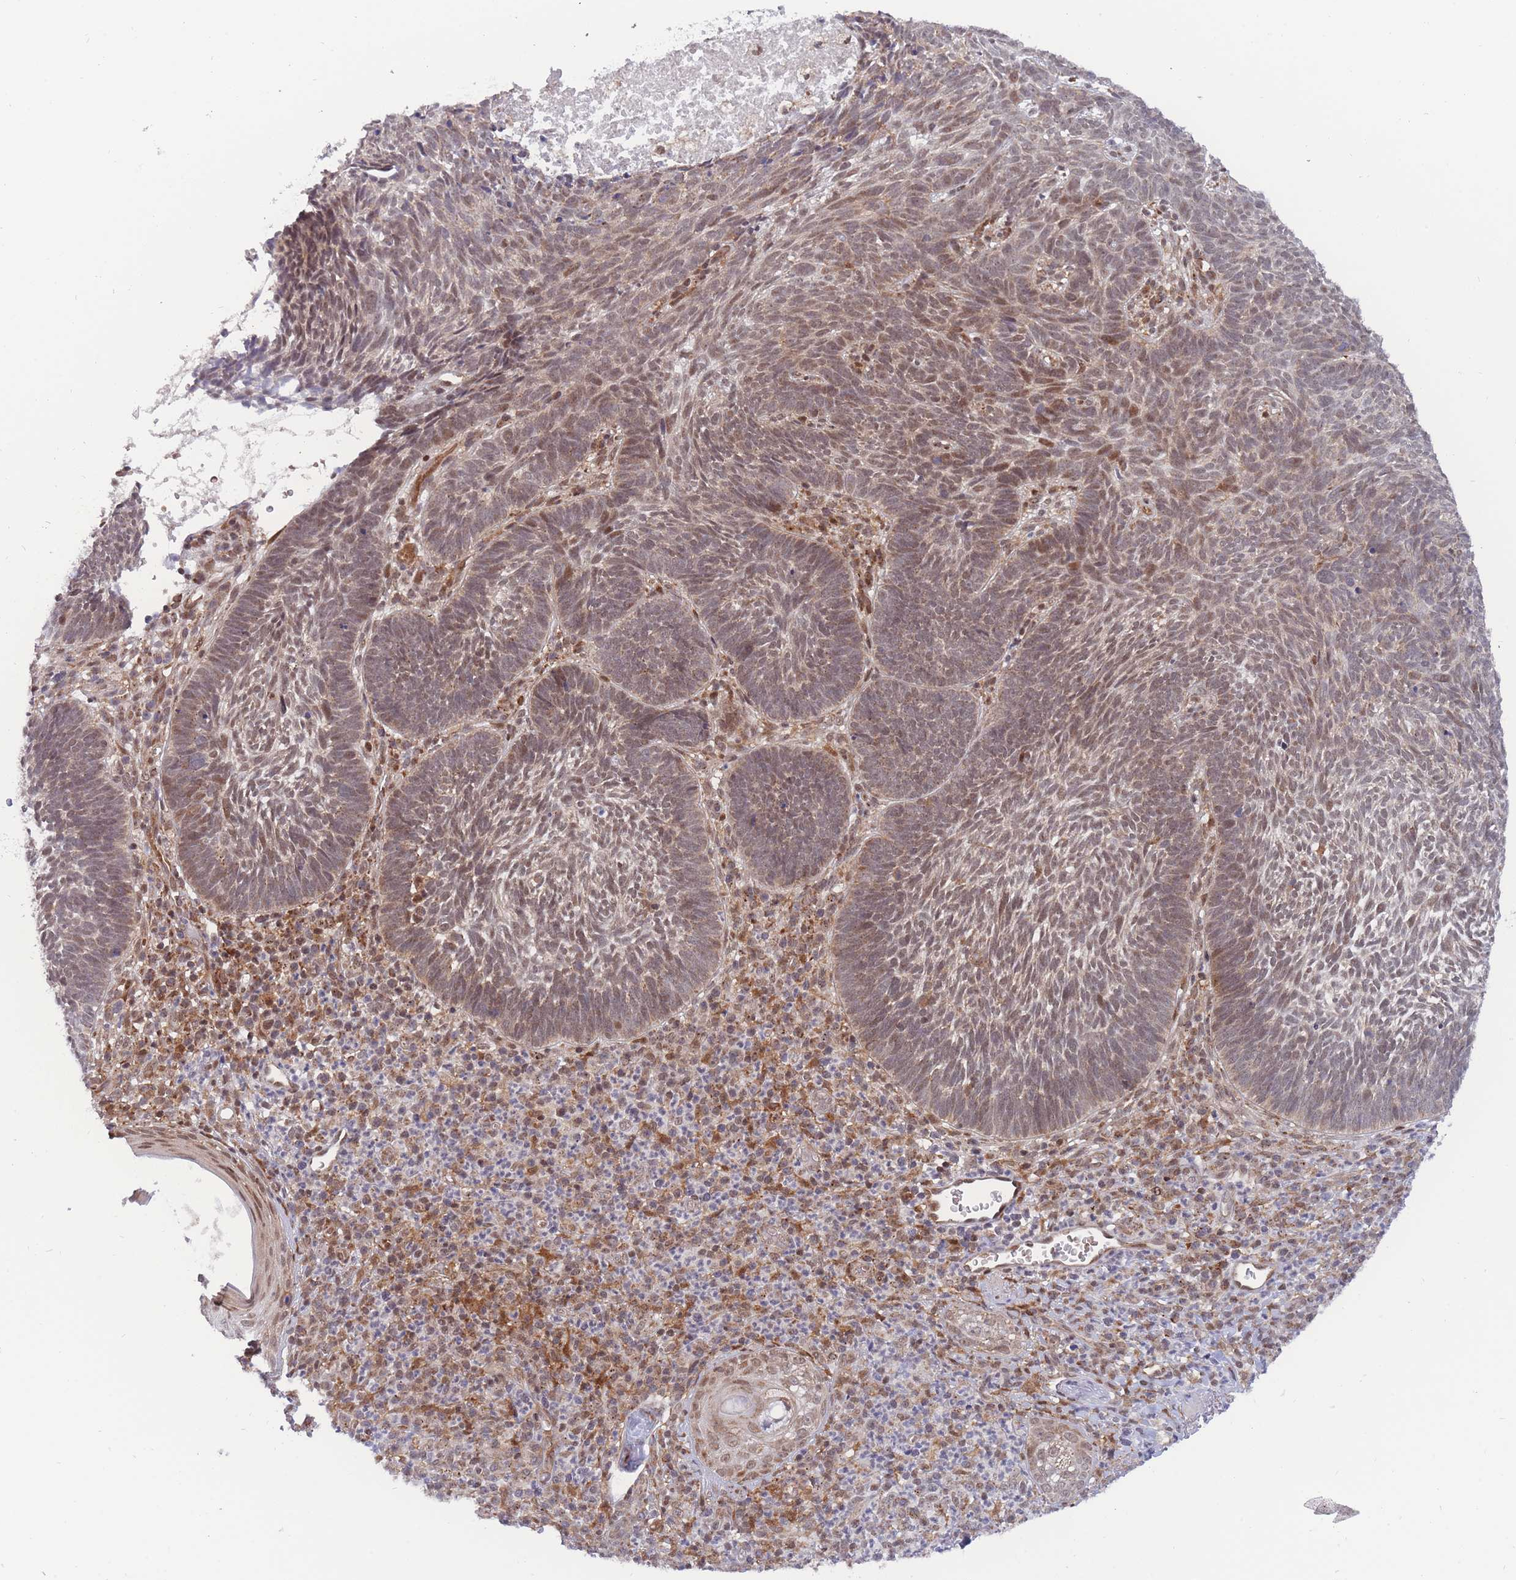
{"staining": {"intensity": "weak", "quantity": ">75%", "location": "nuclear"}, "tissue": "skin cancer", "cell_type": "Tumor cells", "image_type": "cancer", "snomed": [{"axis": "morphology", "description": "Basal cell carcinoma"}, {"axis": "topography", "description": "Skin"}], "caption": "DAB (3,3'-diaminobenzidine) immunohistochemical staining of human skin cancer shows weak nuclear protein staining in approximately >75% of tumor cells.", "gene": "BOD1L1", "patient": {"sex": "male", "age": 88}}